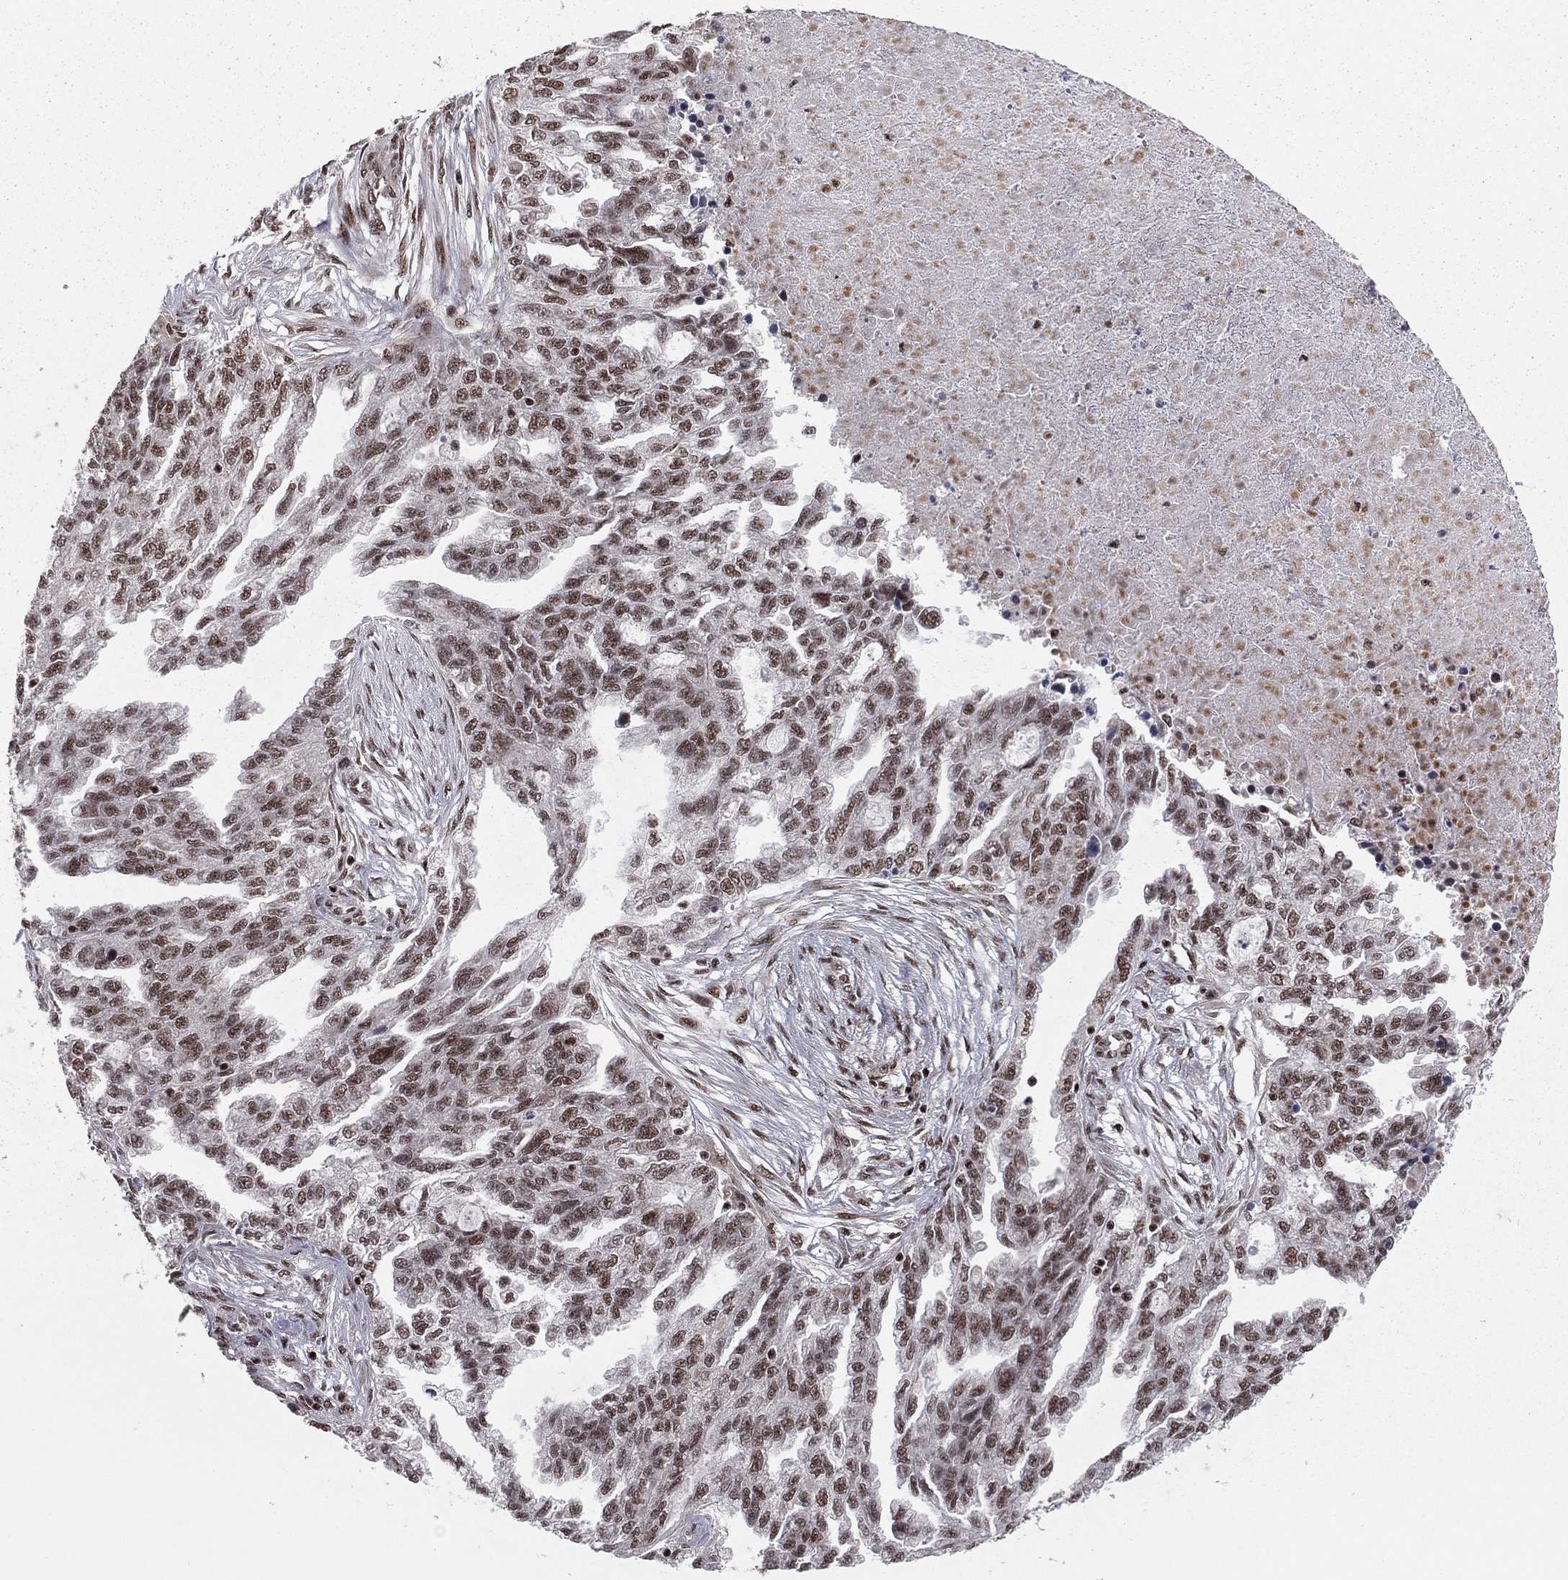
{"staining": {"intensity": "moderate", "quantity": "25%-75%", "location": "nuclear"}, "tissue": "ovarian cancer", "cell_type": "Tumor cells", "image_type": "cancer", "snomed": [{"axis": "morphology", "description": "Cystadenocarcinoma, serous, NOS"}, {"axis": "topography", "description": "Ovary"}], "caption": "Ovarian serous cystadenocarcinoma stained with DAB (3,3'-diaminobenzidine) immunohistochemistry displays medium levels of moderate nuclear positivity in about 25%-75% of tumor cells.", "gene": "NFYB", "patient": {"sex": "female", "age": 51}}